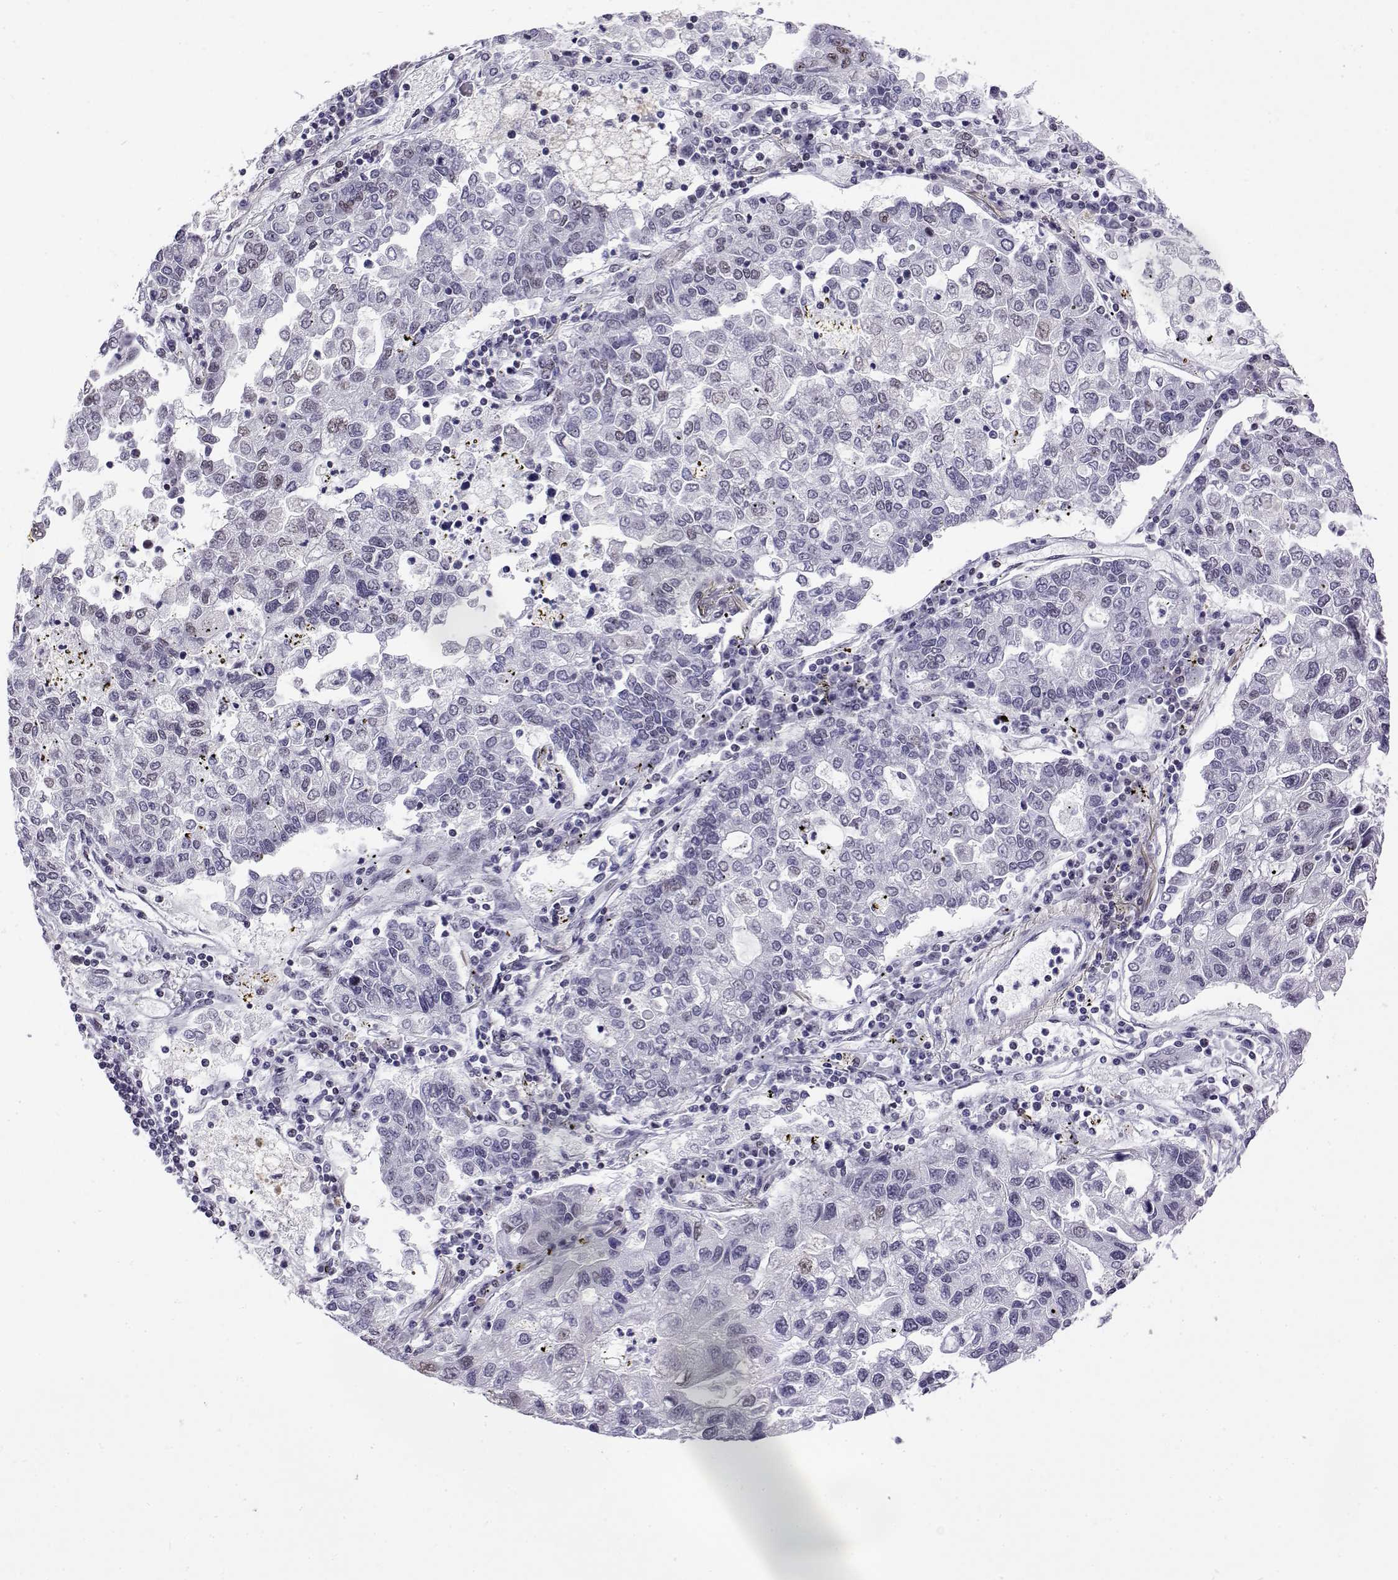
{"staining": {"intensity": "weak", "quantity": "<25%", "location": "nuclear"}, "tissue": "lung cancer", "cell_type": "Tumor cells", "image_type": "cancer", "snomed": [{"axis": "morphology", "description": "Adenocarcinoma, NOS"}, {"axis": "topography", "description": "Bronchus"}, {"axis": "topography", "description": "Lung"}], "caption": "Tumor cells are negative for protein expression in human lung adenocarcinoma. (DAB (3,3'-diaminobenzidine) immunohistochemistry (IHC) visualized using brightfield microscopy, high magnification).", "gene": "POLDIP3", "patient": {"sex": "female", "age": 51}}